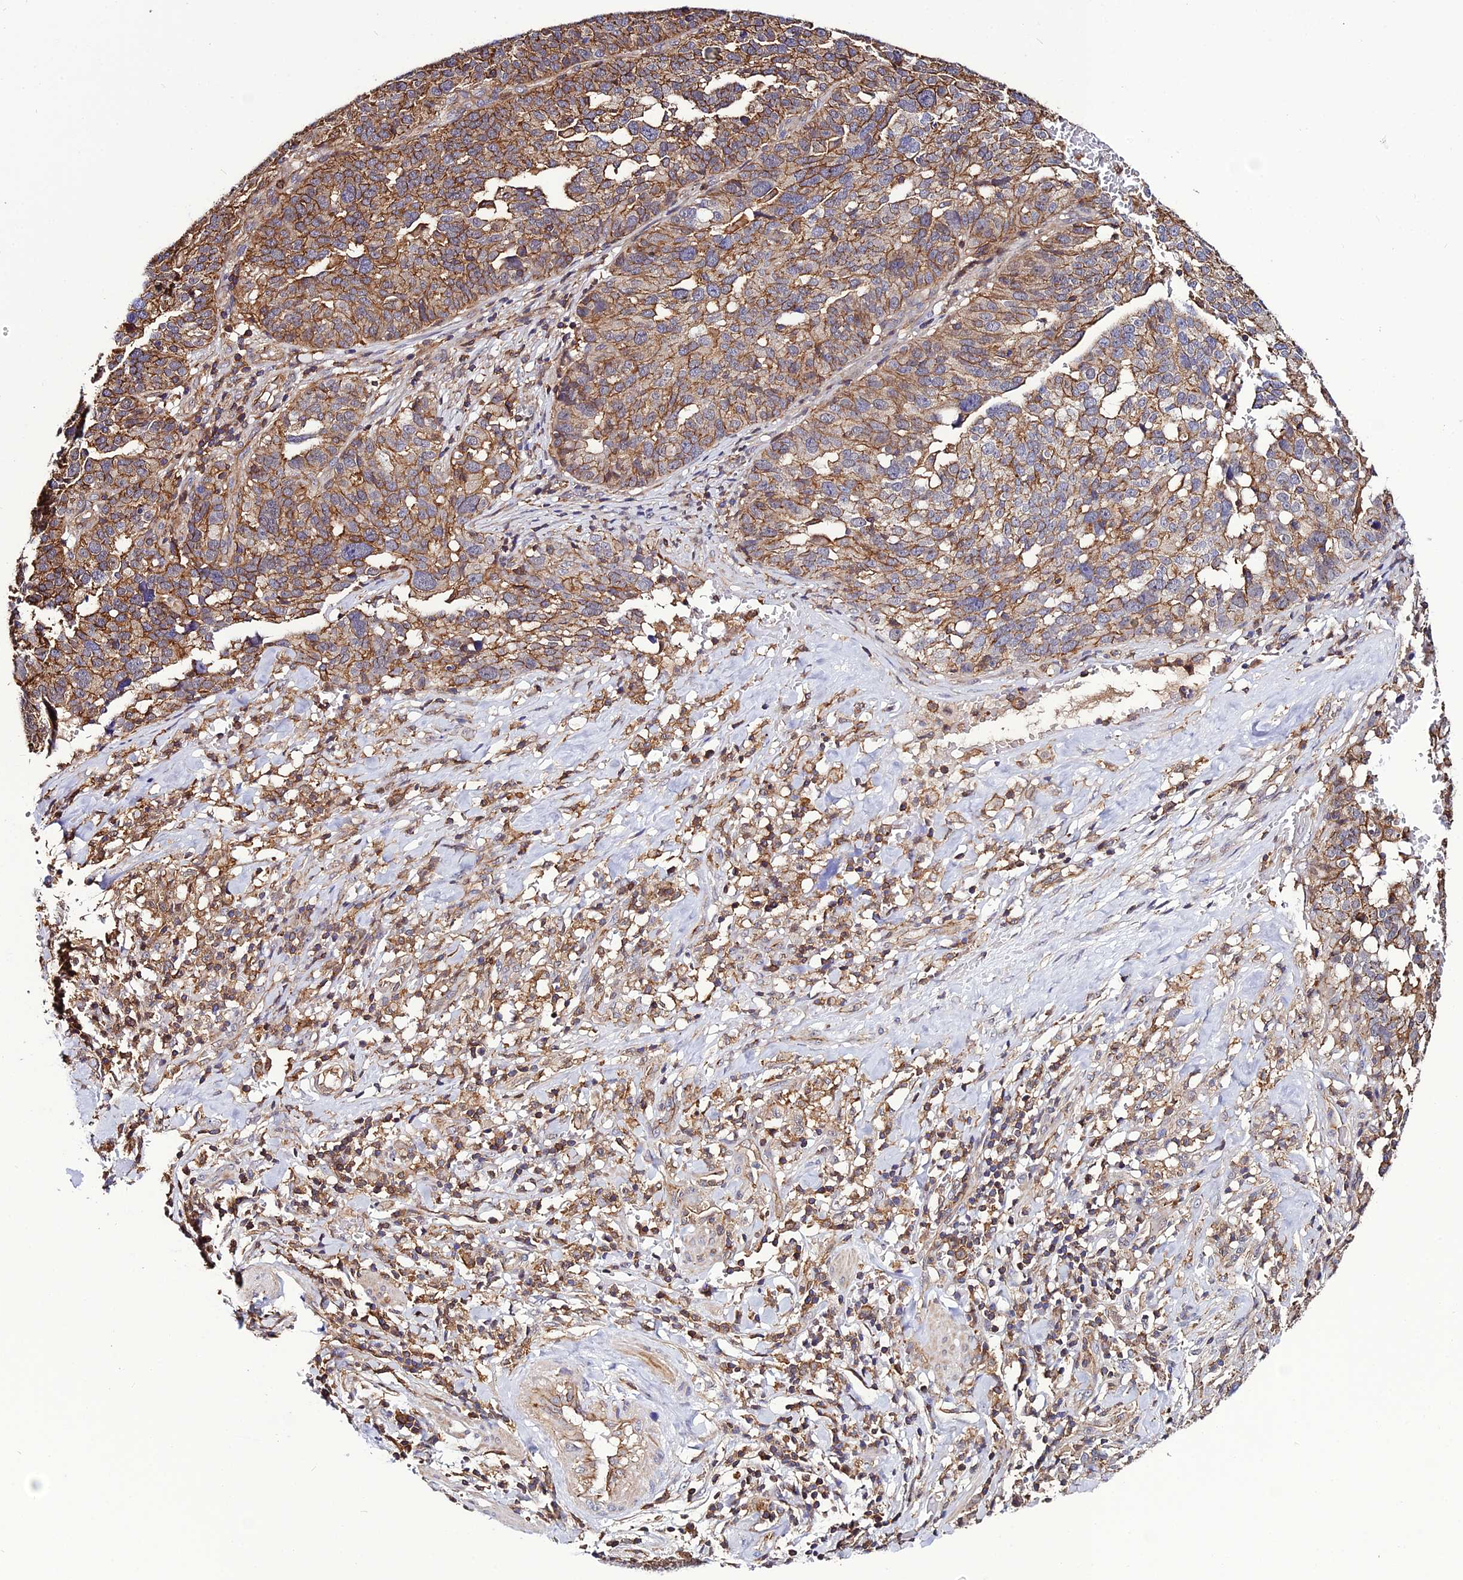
{"staining": {"intensity": "moderate", "quantity": ">75%", "location": "cytoplasmic/membranous"}, "tissue": "ovarian cancer", "cell_type": "Tumor cells", "image_type": "cancer", "snomed": [{"axis": "morphology", "description": "Cystadenocarcinoma, serous, NOS"}, {"axis": "topography", "description": "Ovary"}], "caption": "Ovarian serous cystadenocarcinoma stained for a protein displays moderate cytoplasmic/membranous positivity in tumor cells.", "gene": "USP17L15", "patient": {"sex": "female", "age": 59}}